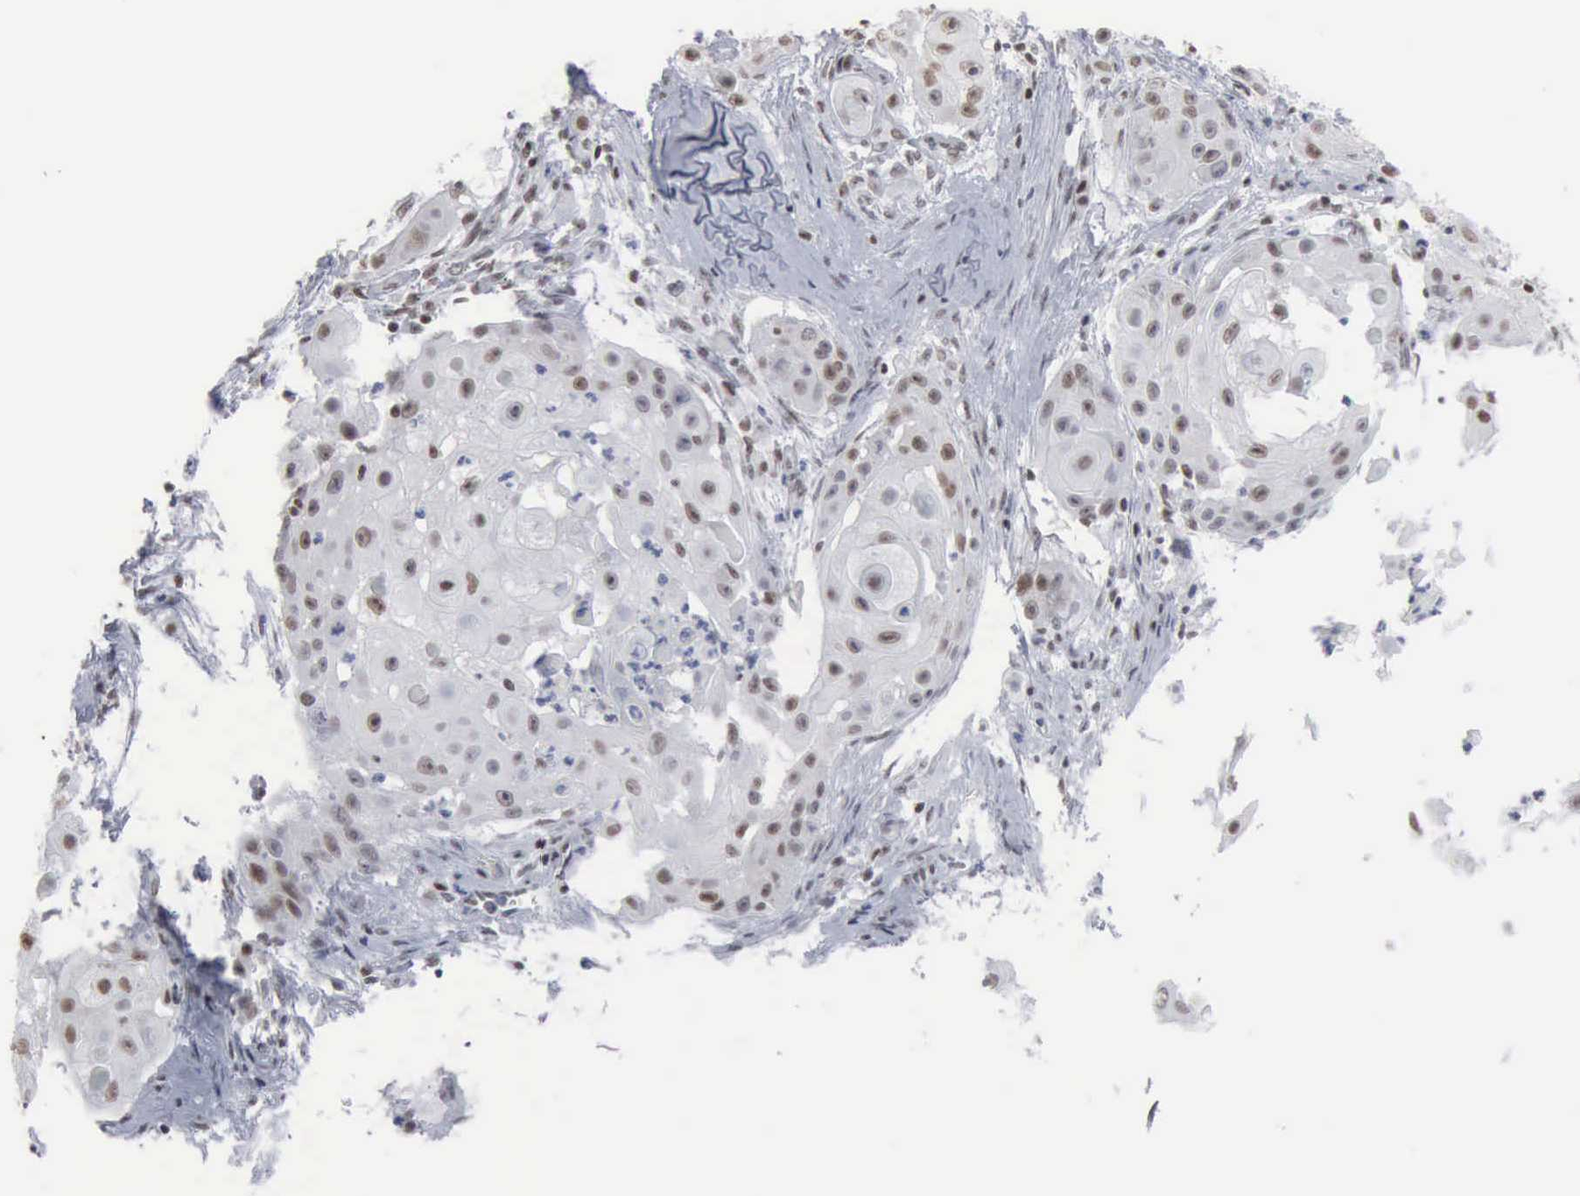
{"staining": {"intensity": "moderate", "quantity": "25%-75%", "location": "nuclear"}, "tissue": "skin cancer", "cell_type": "Tumor cells", "image_type": "cancer", "snomed": [{"axis": "morphology", "description": "Squamous cell carcinoma, NOS"}, {"axis": "topography", "description": "Skin"}], "caption": "IHC (DAB (3,3'-diaminobenzidine)) staining of skin squamous cell carcinoma exhibits moderate nuclear protein staining in approximately 25%-75% of tumor cells.", "gene": "XPA", "patient": {"sex": "female", "age": 57}}